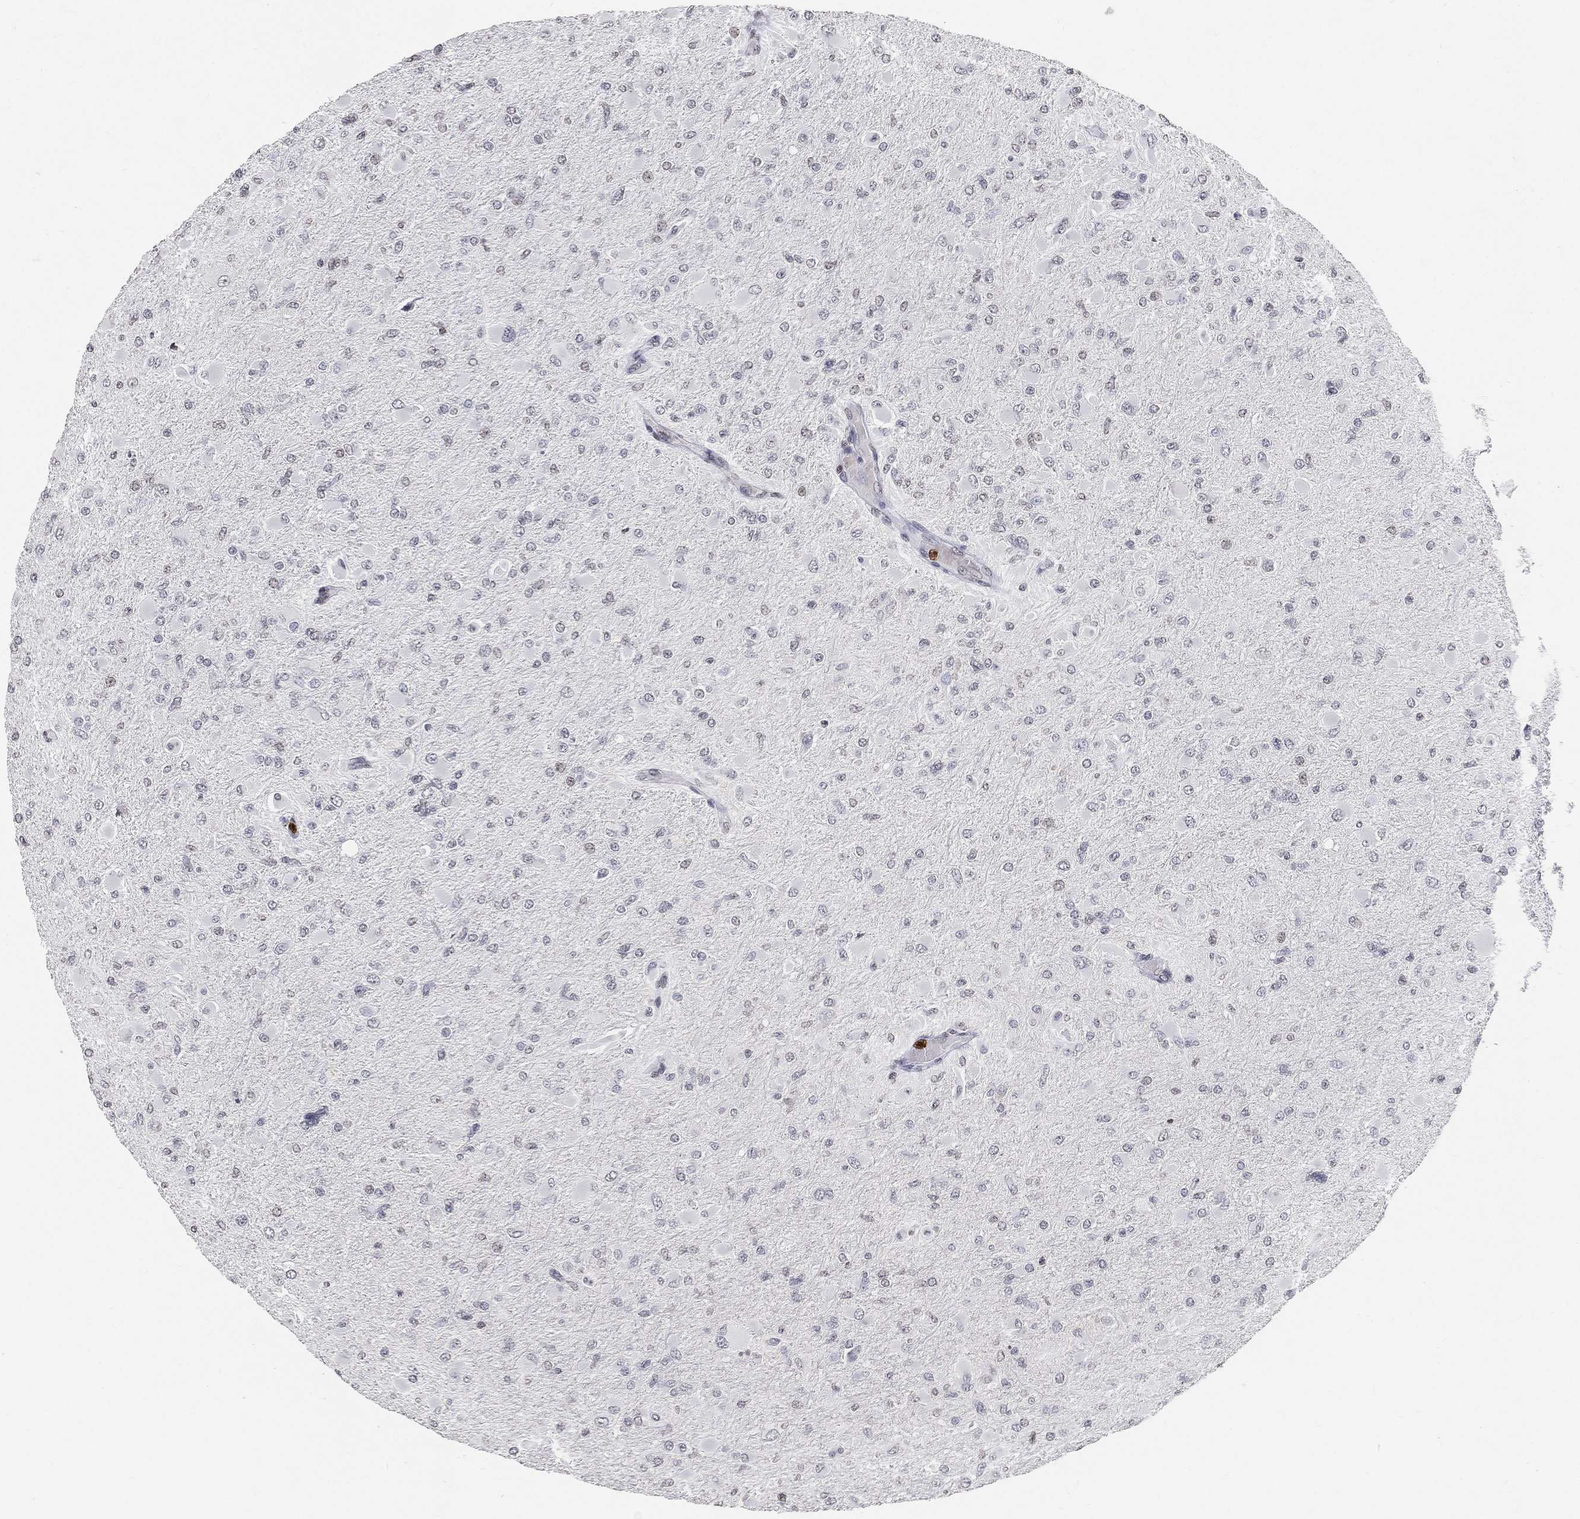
{"staining": {"intensity": "negative", "quantity": "none", "location": "none"}, "tissue": "glioma", "cell_type": "Tumor cells", "image_type": "cancer", "snomed": [{"axis": "morphology", "description": "Glioma, malignant, High grade"}, {"axis": "topography", "description": "Cerebral cortex"}], "caption": "High power microscopy histopathology image of an immunohistochemistry (IHC) image of malignant glioma (high-grade), revealing no significant staining in tumor cells.", "gene": "ARG1", "patient": {"sex": "female", "age": 36}}